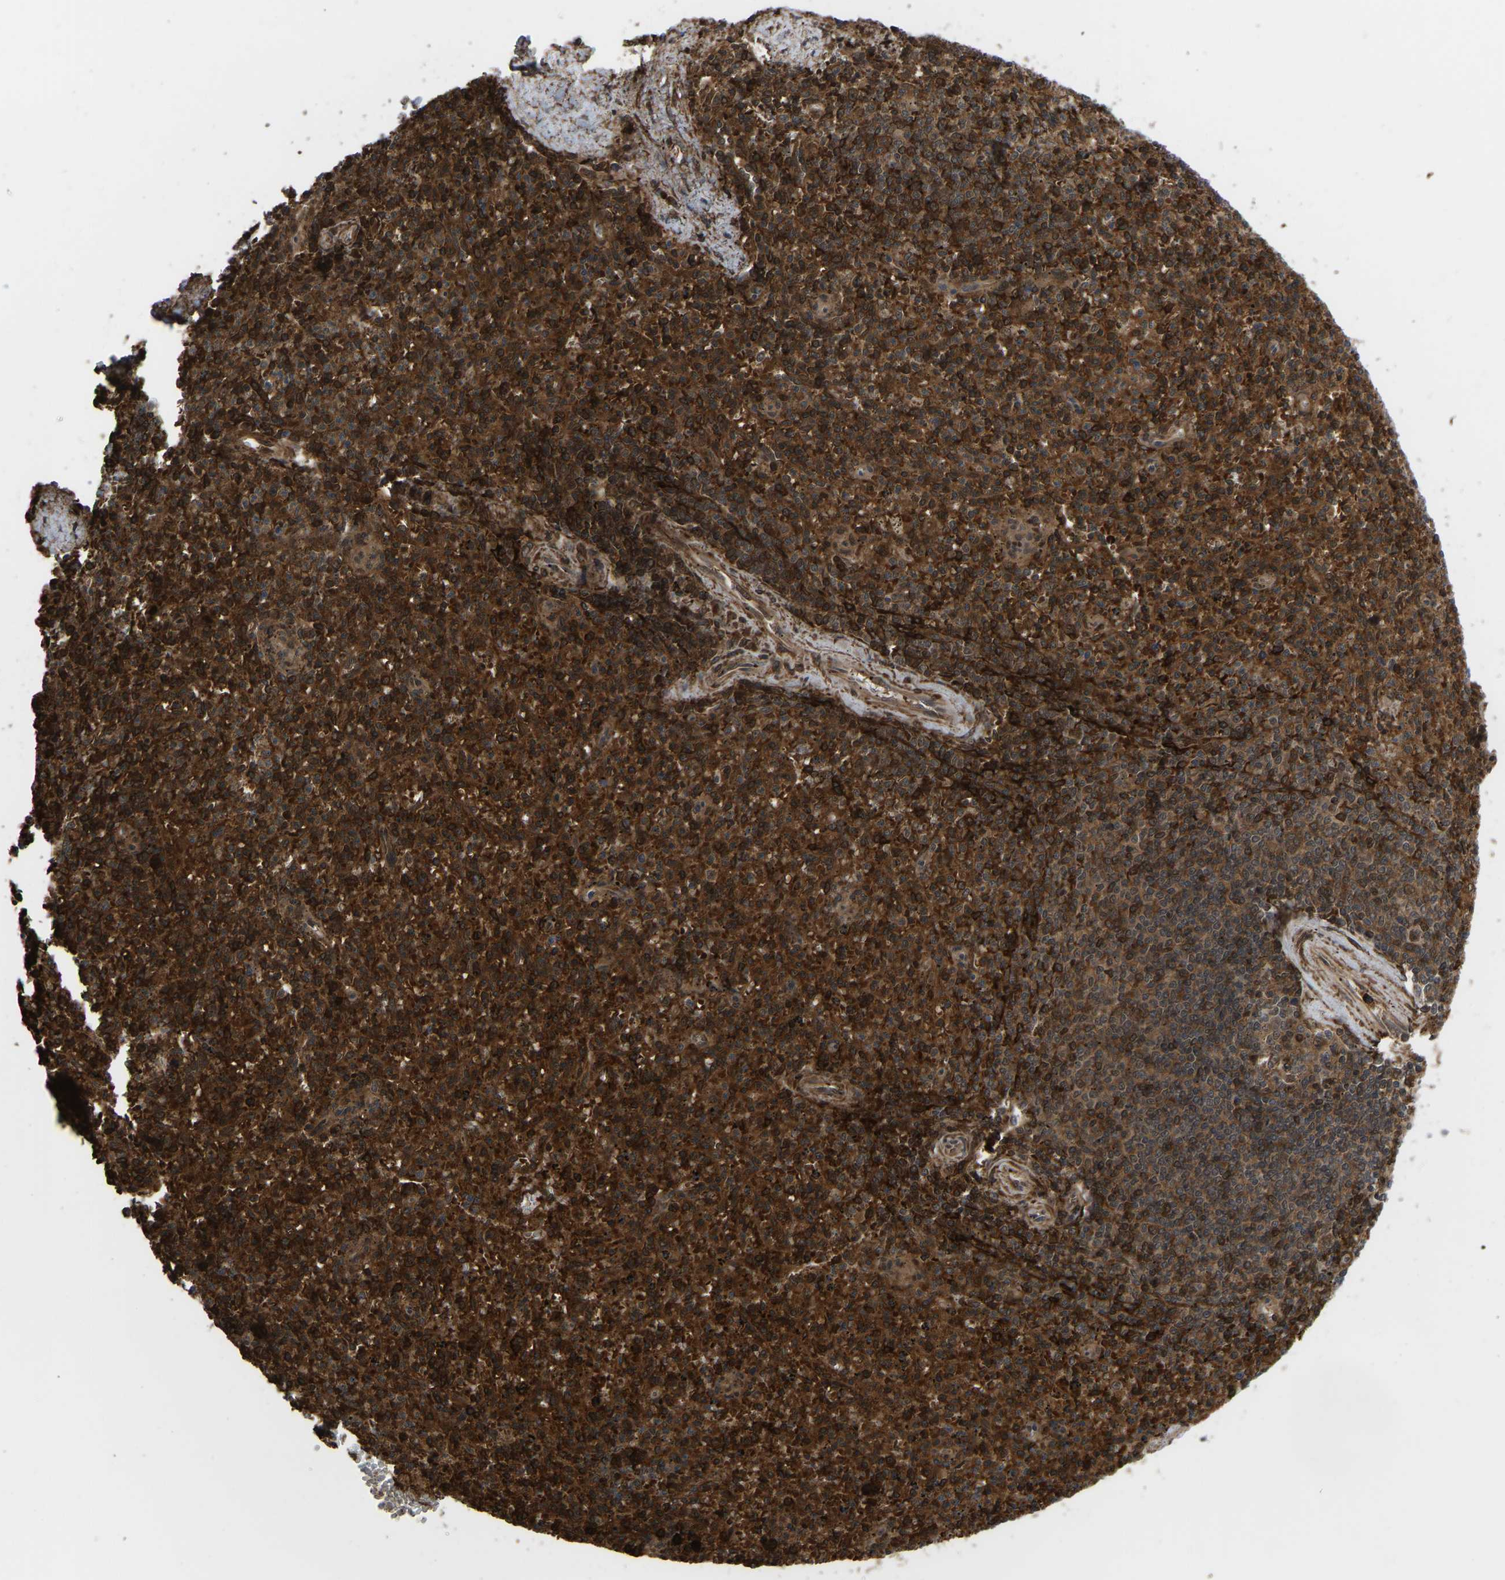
{"staining": {"intensity": "strong", "quantity": ">75%", "location": "cytoplasmic/membranous,nuclear"}, "tissue": "spleen", "cell_type": "Cells in red pulp", "image_type": "normal", "snomed": [{"axis": "morphology", "description": "Normal tissue, NOS"}, {"axis": "topography", "description": "Spleen"}], "caption": "Spleen stained for a protein reveals strong cytoplasmic/membranous,nuclear positivity in cells in red pulp. Nuclei are stained in blue.", "gene": "CYP7B1", "patient": {"sex": "male", "age": 72}}